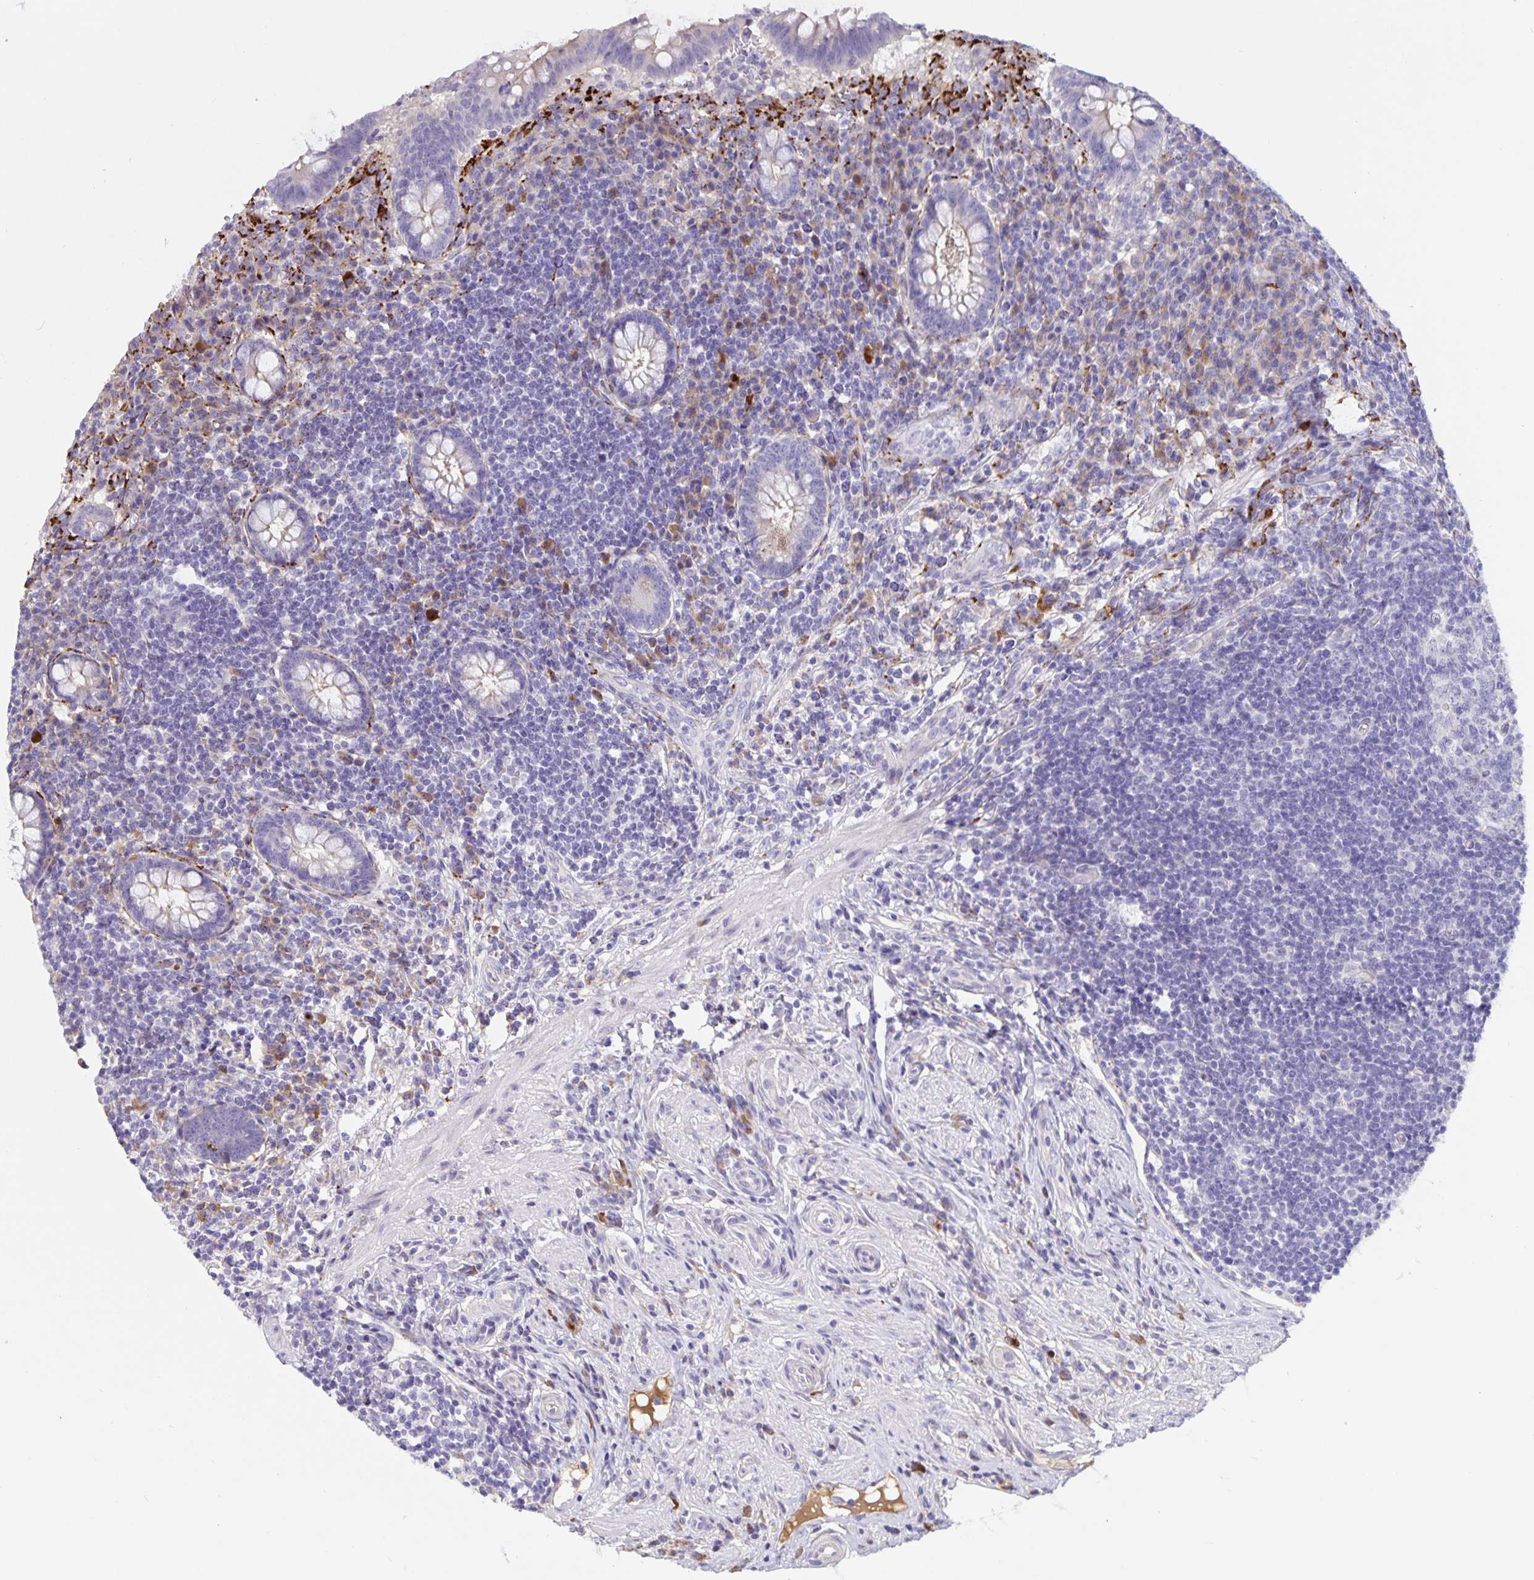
{"staining": {"intensity": "weak", "quantity": "<25%", "location": "cytoplasmic/membranous"}, "tissue": "appendix", "cell_type": "Glandular cells", "image_type": "normal", "snomed": [{"axis": "morphology", "description": "Normal tissue, NOS"}, {"axis": "topography", "description": "Appendix"}], "caption": "Immunohistochemistry of normal appendix reveals no expression in glandular cells.", "gene": "EML6", "patient": {"sex": "female", "age": 56}}